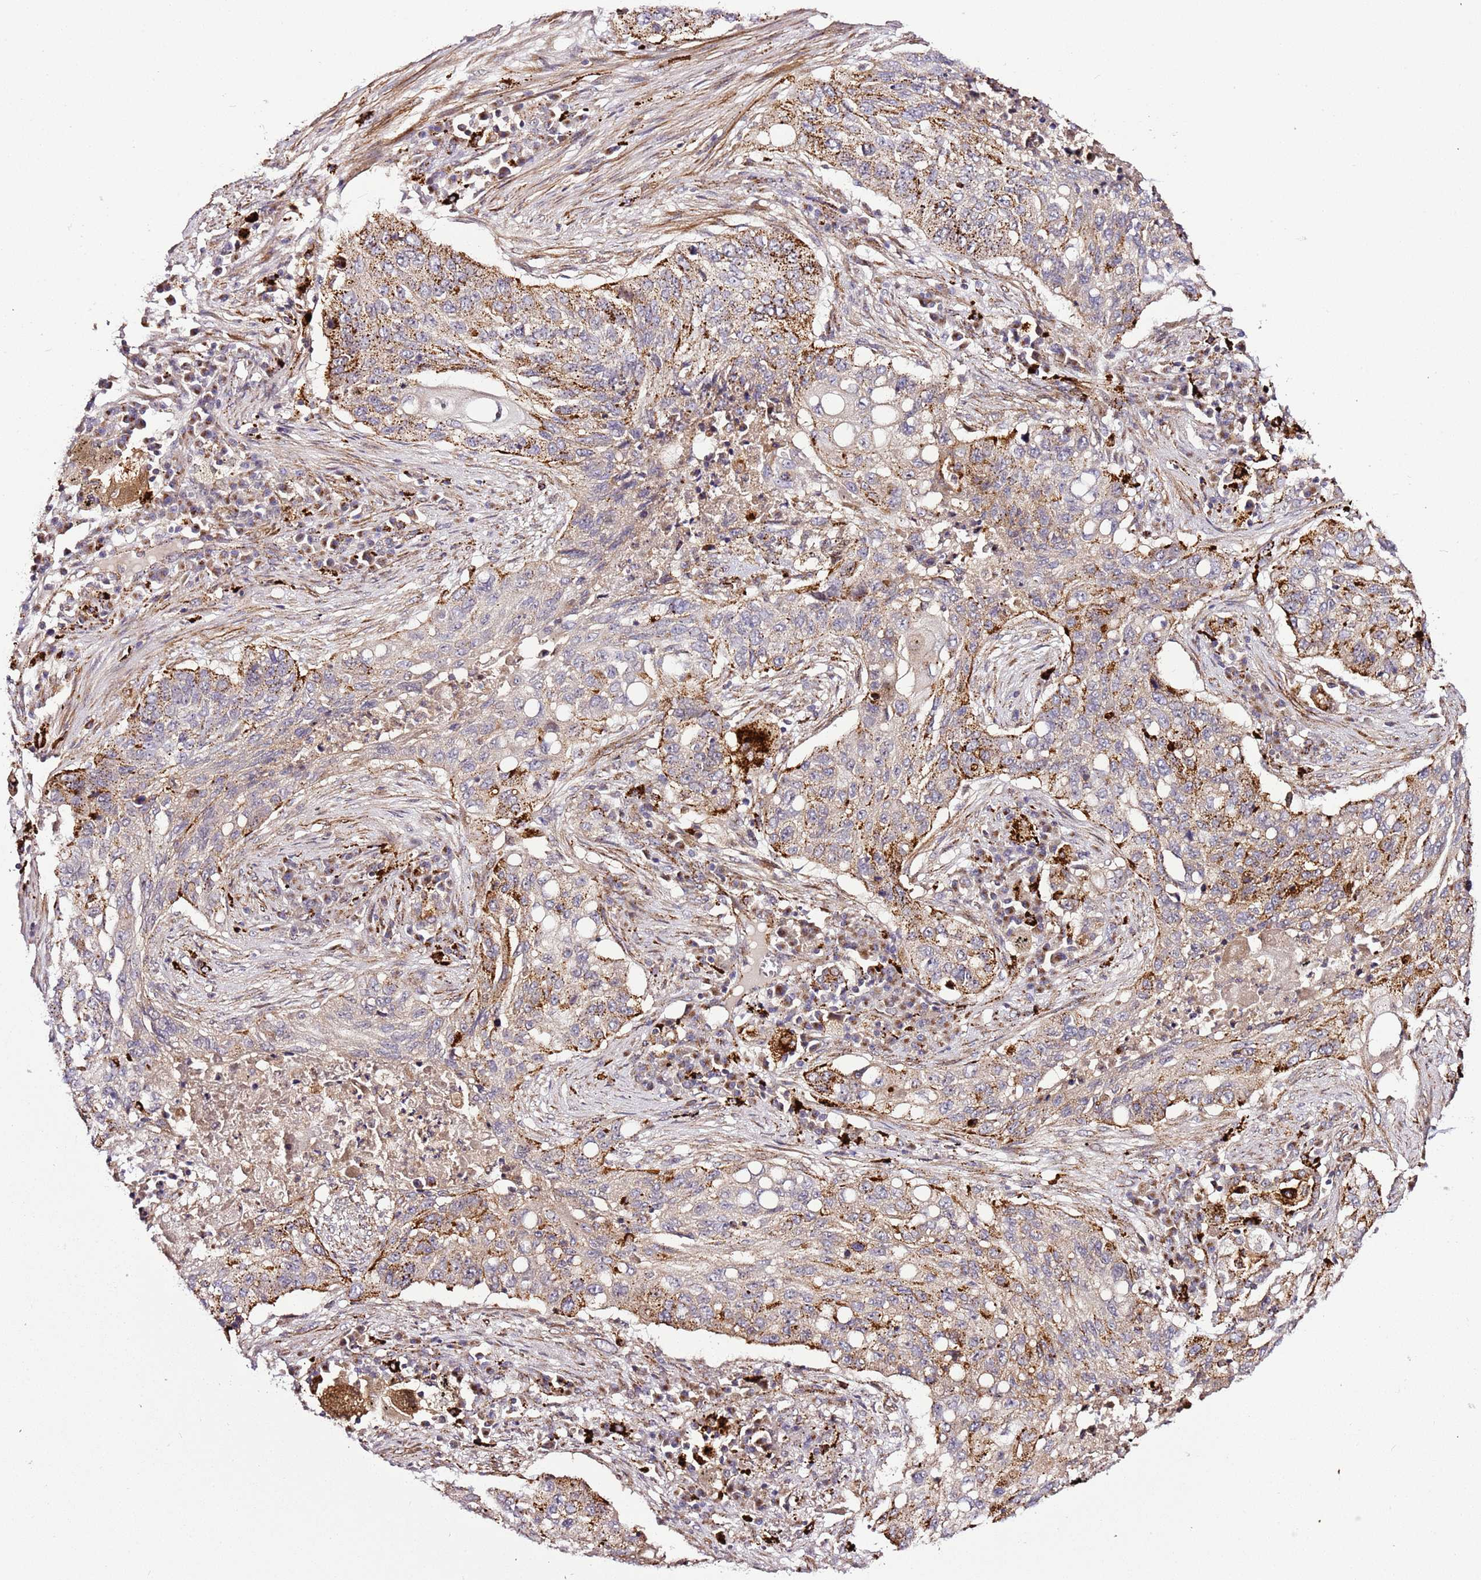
{"staining": {"intensity": "moderate", "quantity": "25%-75%", "location": "cytoplasmic/membranous"}, "tissue": "lung cancer", "cell_type": "Tumor cells", "image_type": "cancer", "snomed": [{"axis": "morphology", "description": "Squamous cell carcinoma, NOS"}, {"axis": "topography", "description": "Lung"}], "caption": "Immunohistochemical staining of human lung squamous cell carcinoma displays medium levels of moderate cytoplasmic/membranous staining in about 25%-75% of tumor cells. (Stains: DAB (3,3'-diaminobenzidine) in brown, nuclei in blue, Microscopy: brightfield microscopy at high magnification).", "gene": "PVRIG", "patient": {"sex": "female", "age": 63}}